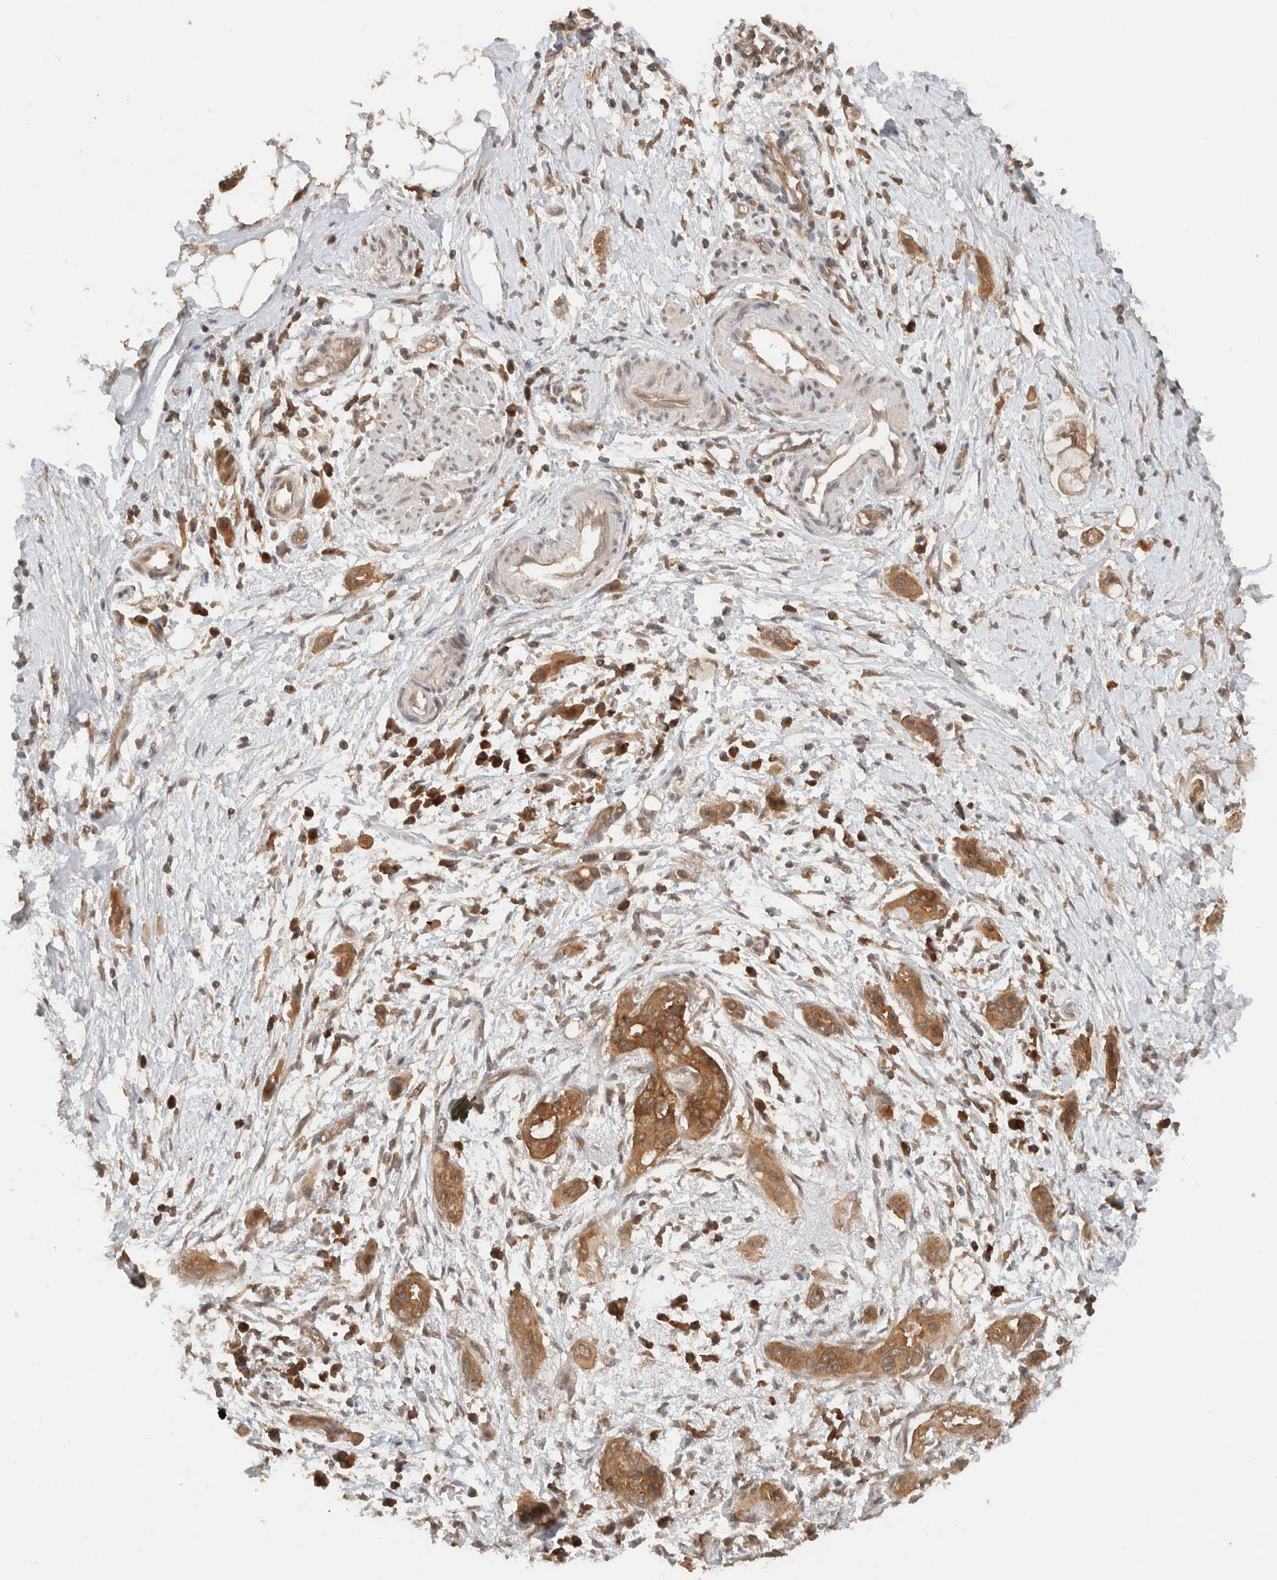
{"staining": {"intensity": "moderate", "quantity": ">75%", "location": "cytoplasmic/membranous"}, "tissue": "pancreatic cancer", "cell_type": "Tumor cells", "image_type": "cancer", "snomed": [{"axis": "morphology", "description": "Adenocarcinoma, NOS"}, {"axis": "topography", "description": "Pancreas"}], "caption": "A histopathology image of pancreatic adenocarcinoma stained for a protein exhibits moderate cytoplasmic/membranous brown staining in tumor cells. (IHC, brightfield microscopy, high magnification).", "gene": "ARFGEF2", "patient": {"sex": "male", "age": 59}}